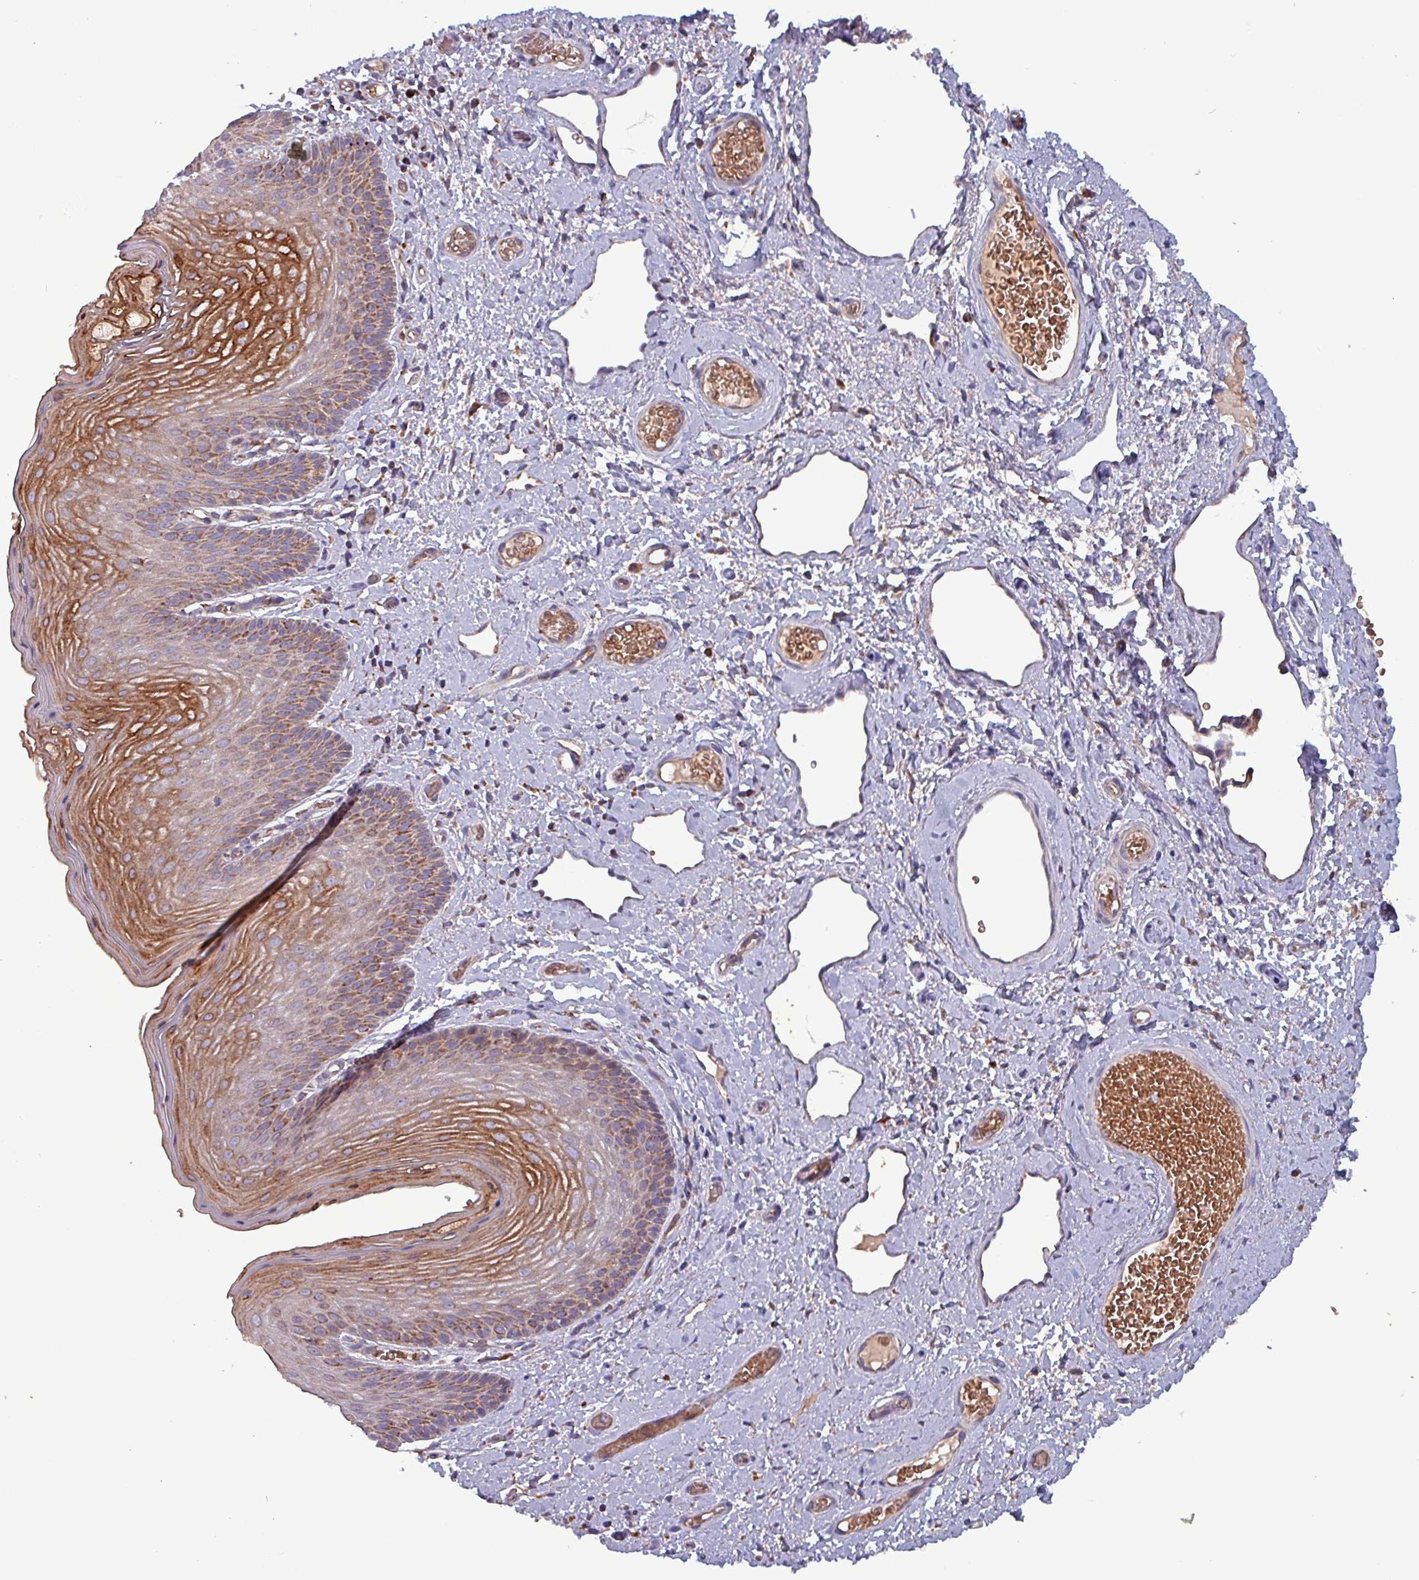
{"staining": {"intensity": "strong", "quantity": ">75%", "location": "cytoplasmic/membranous"}, "tissue": "skin", "cell_type": "Epidermal cells", "image_type": "normal", "snomed": [{"axis": "morphology", "description": "Normal tissue, NOS"}, {"axis": "topography", "description": "Anal"}], "caption": "A histopathology image of human skin stained for a protein demonstrates strong cytoplasmic/membranous brown staining in epidermal cells.", "gene": "ZNF322", "patient": {"sex": "female", "age": 40}}